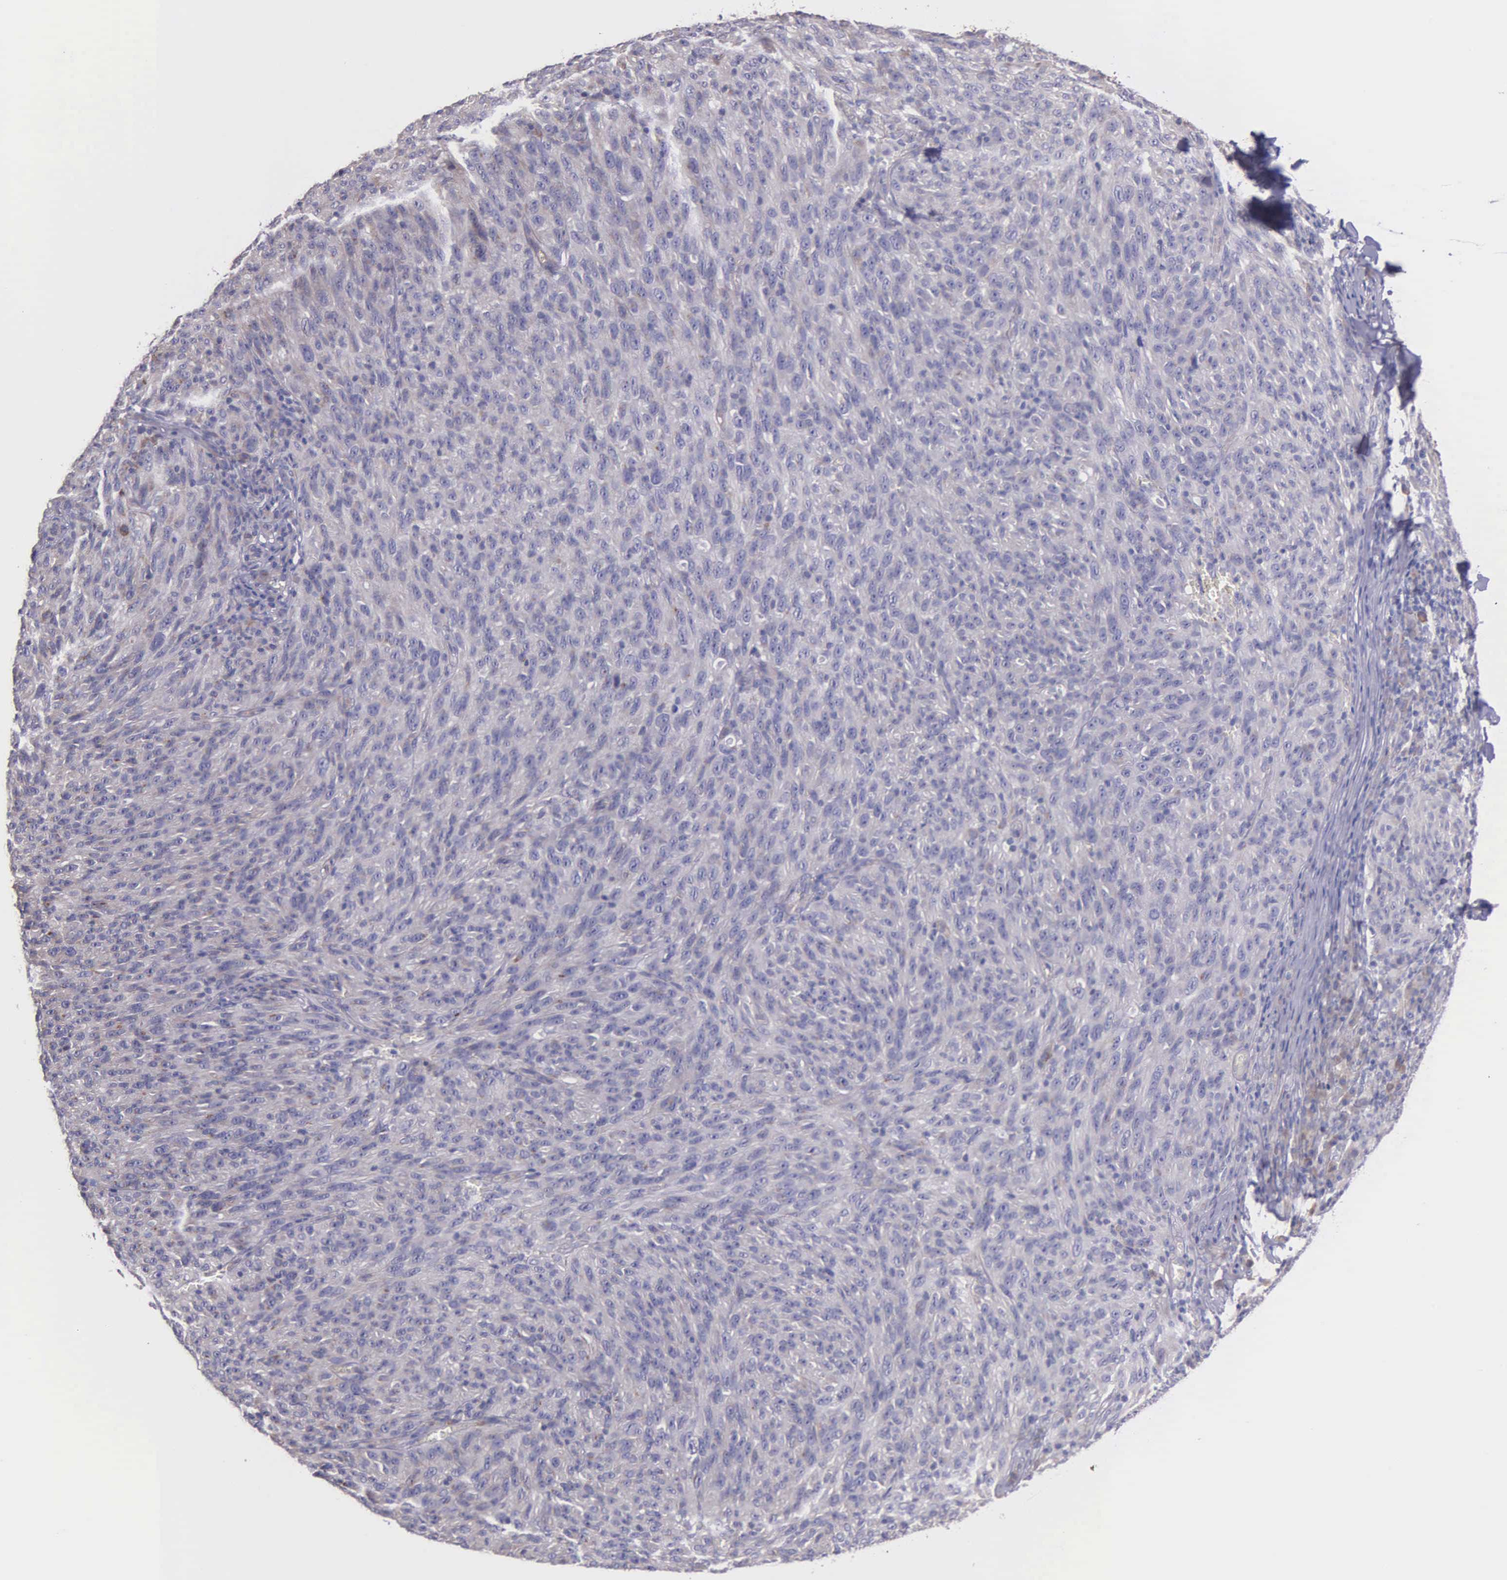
{"staining": {"intensity": "weak", "quantity": "<25%", "location": "cytoplasmic/membranous"}, "tissue": "melanoma", "cell_type": "Tumor cells", "image_type": "cancer", "snomed": [{"axis": "morphology", "description": "Malignant melanoma, NOS"}, {"axis": "topography", "description": "Skin"}], "caption": "A micrograph of malignant melanoma stained for a protein shows no brown staining in tumor cells.", "gene": "ZC3H12B", "patient": {"sex": "male", "age": 76}}